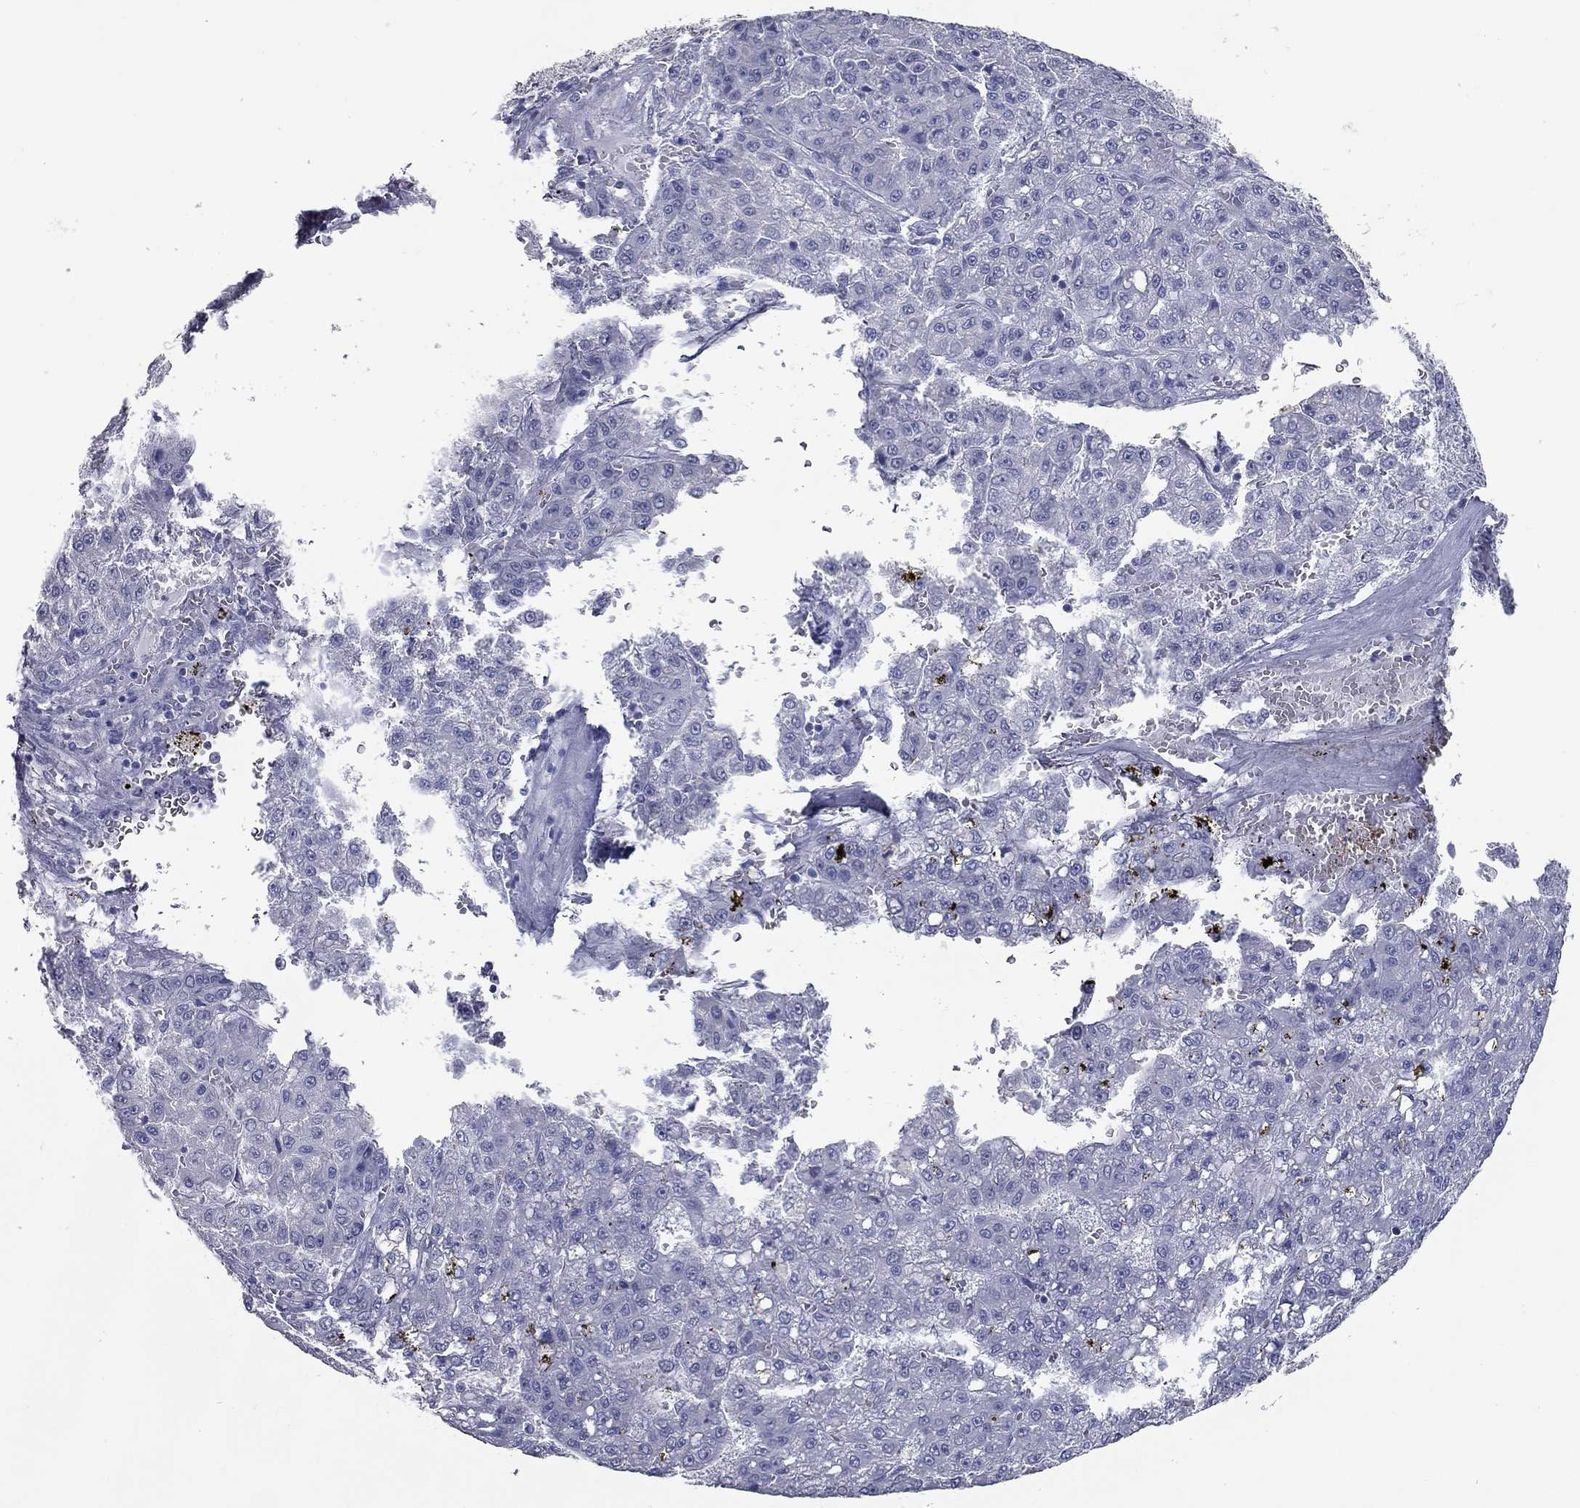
{"staining": {"intensity": "negative", "quantity": "none", "location": "none"}, "tissue": "liver cancer", "cell_type": "Tumor cells", "image_type": "cancer", "snomed": [{"axis": "morphology", "description": "Carcinoma, Hepatocellular, NOS"}, {"axis": "topography", "description": "Liver"}], "caption": "This is an IHC photomicrograph of human liver cancer. There is no staining in tumor cells.", "gene": "TAC1", "patient": {"sex": "male", "age": 70}}